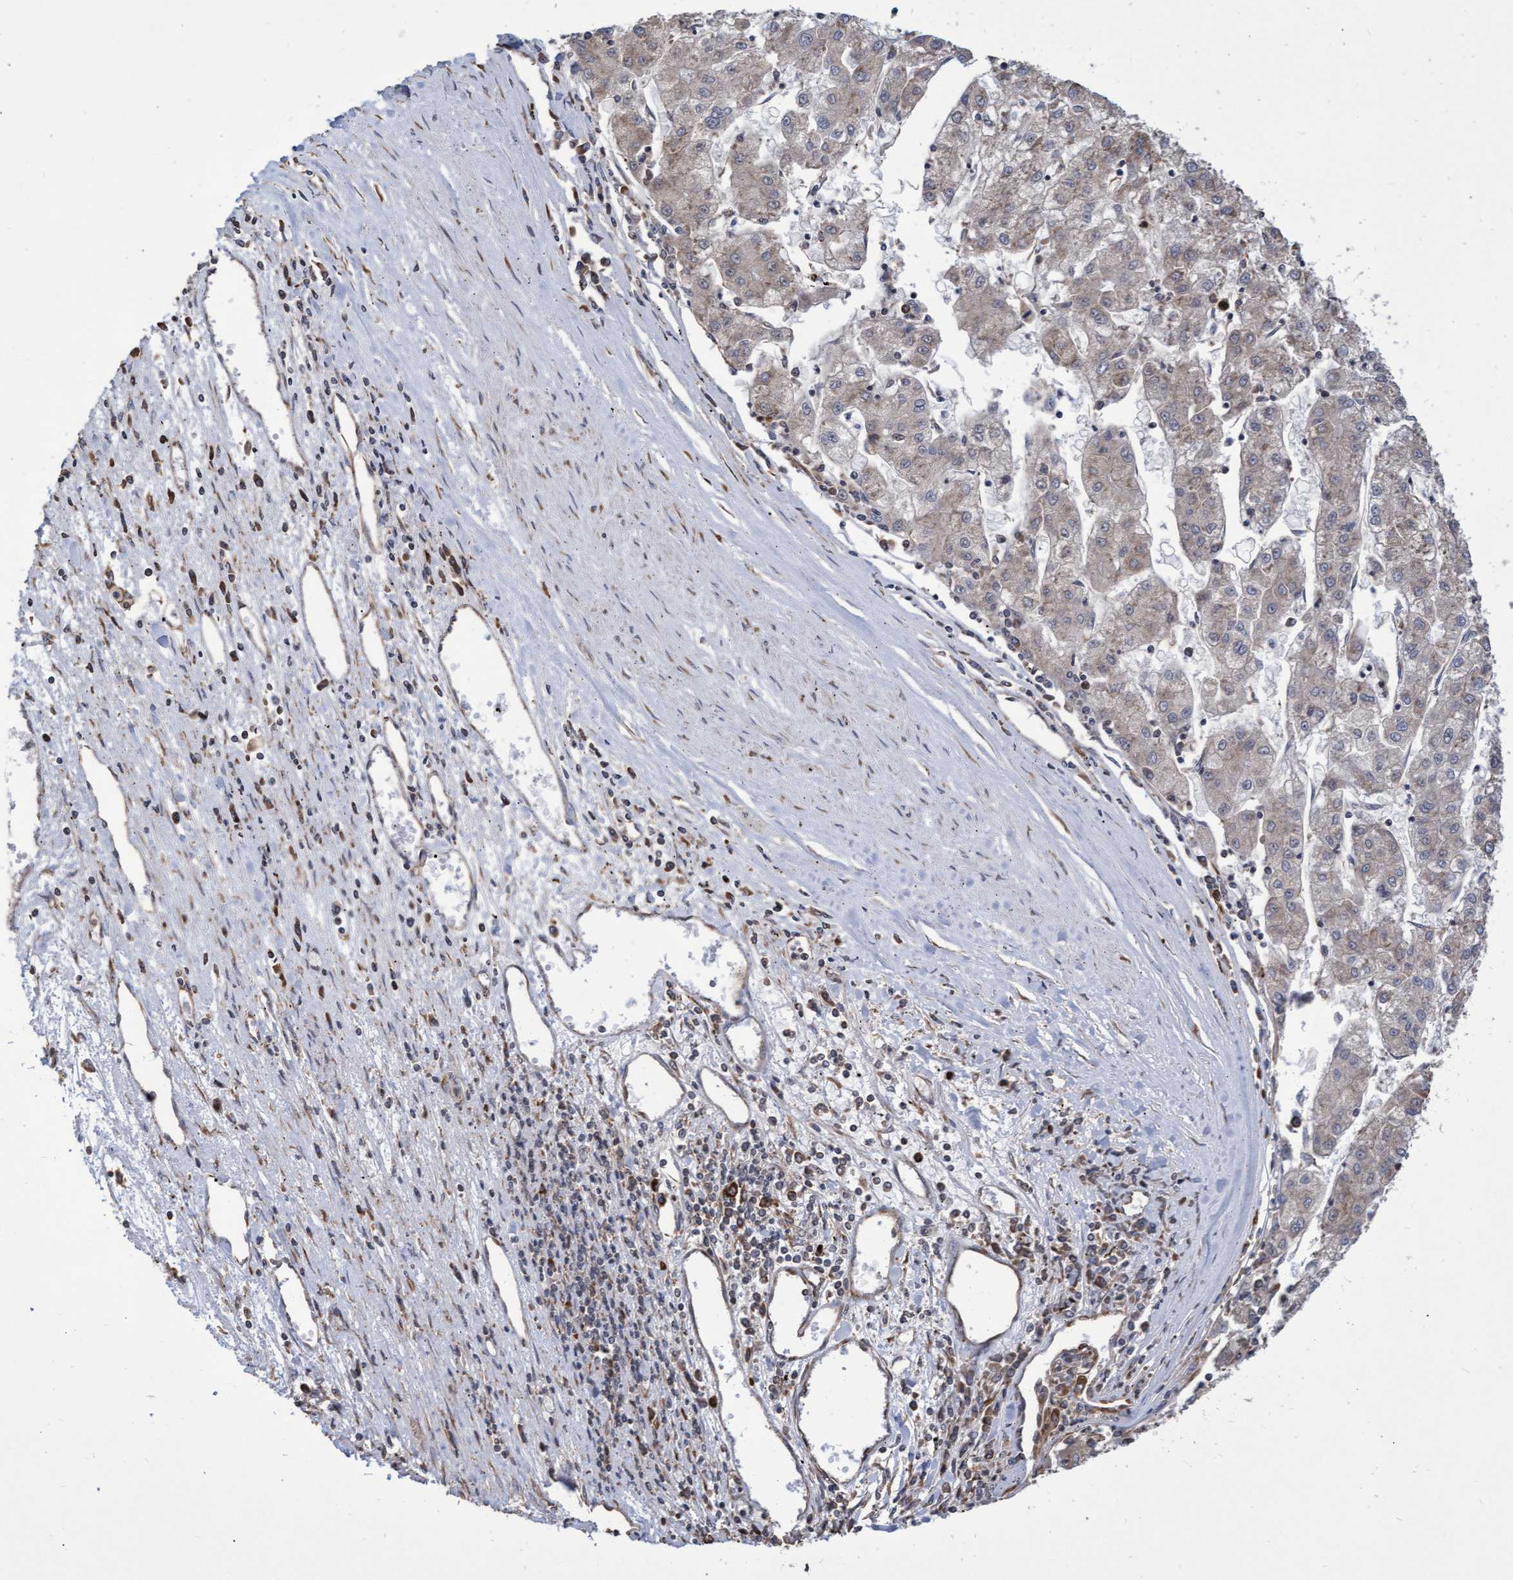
{"staining": {"intensity": "negative", "quantity": "none", "location": "none"}, "tissue": "liver cancer", "cell_type": "Tumor cells", "image_type": "cancer", "snomed": [{"axis": "morphology", "description": "Carcinoma, Hepatocellular, NOS"}, {"axis": "topography", "description": "Liver"}], "caption": "Tumor cells are negative for protein expression in human liver hepatocellular carcinoma.", "gene": "ABCF2", "patient": {"sex": "male", "age": 72}}